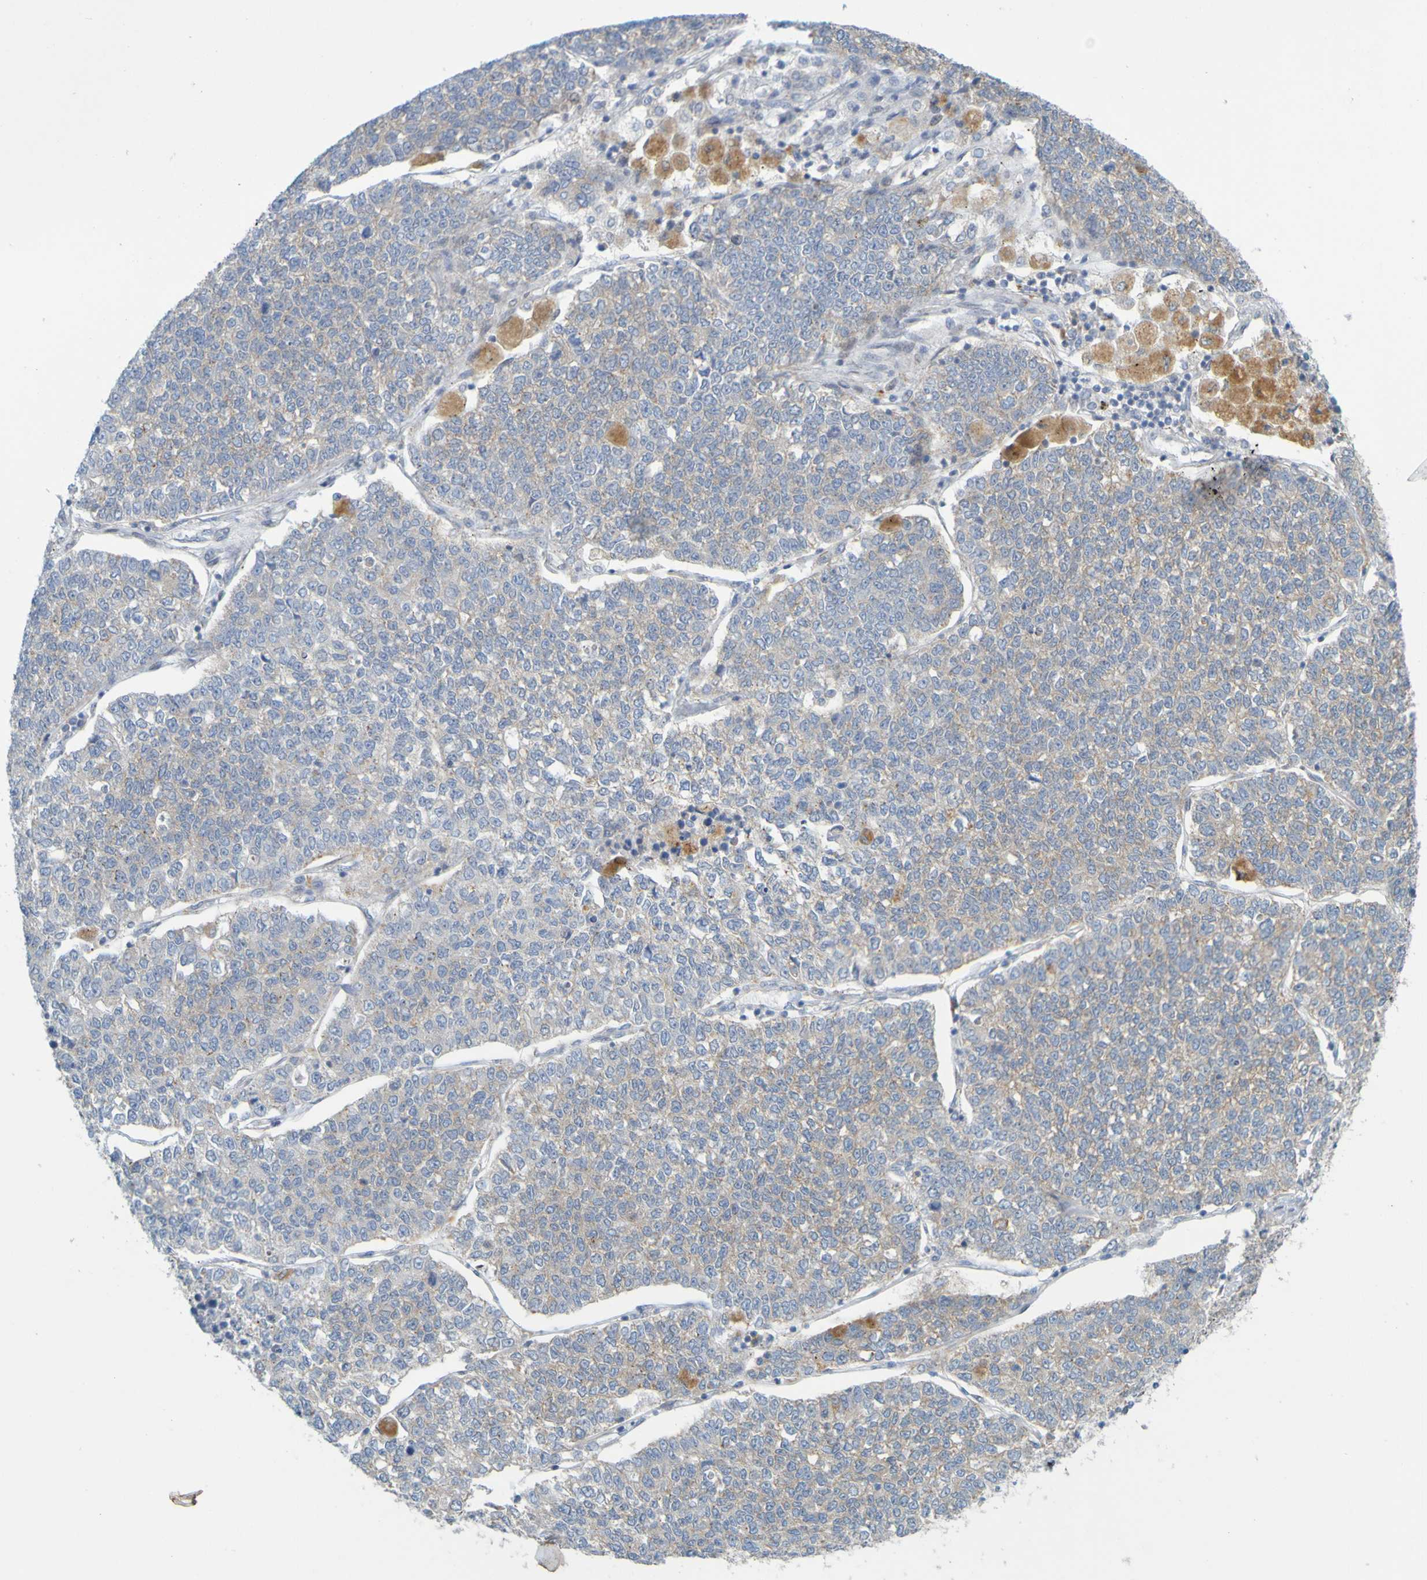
{"staining": {"intensity": "weak", "quantity": "25%-75%", "location": "cytoplasmic/membranous"}, "tissue": "lung cancer", "cell_type": "Tumor cells", "image_type": "cancer", "snomed": [{"axis": "morphology", "description": "Adenocarcinoma, NOS"}, {"axis": "topography", "description": "Lung"}], "caption": "Immunohistochemistry (DAB) staining of human lung cancer (adenocarcinoma) reveals weak cytoplasmic/membranous protein expression in approximately 25%-75% of tumor cells. (brown staining indicates protein expression, while blue staining denotes nuclei).", "gene": "MAG", "patient": {"sex": "male", "age": 49}}